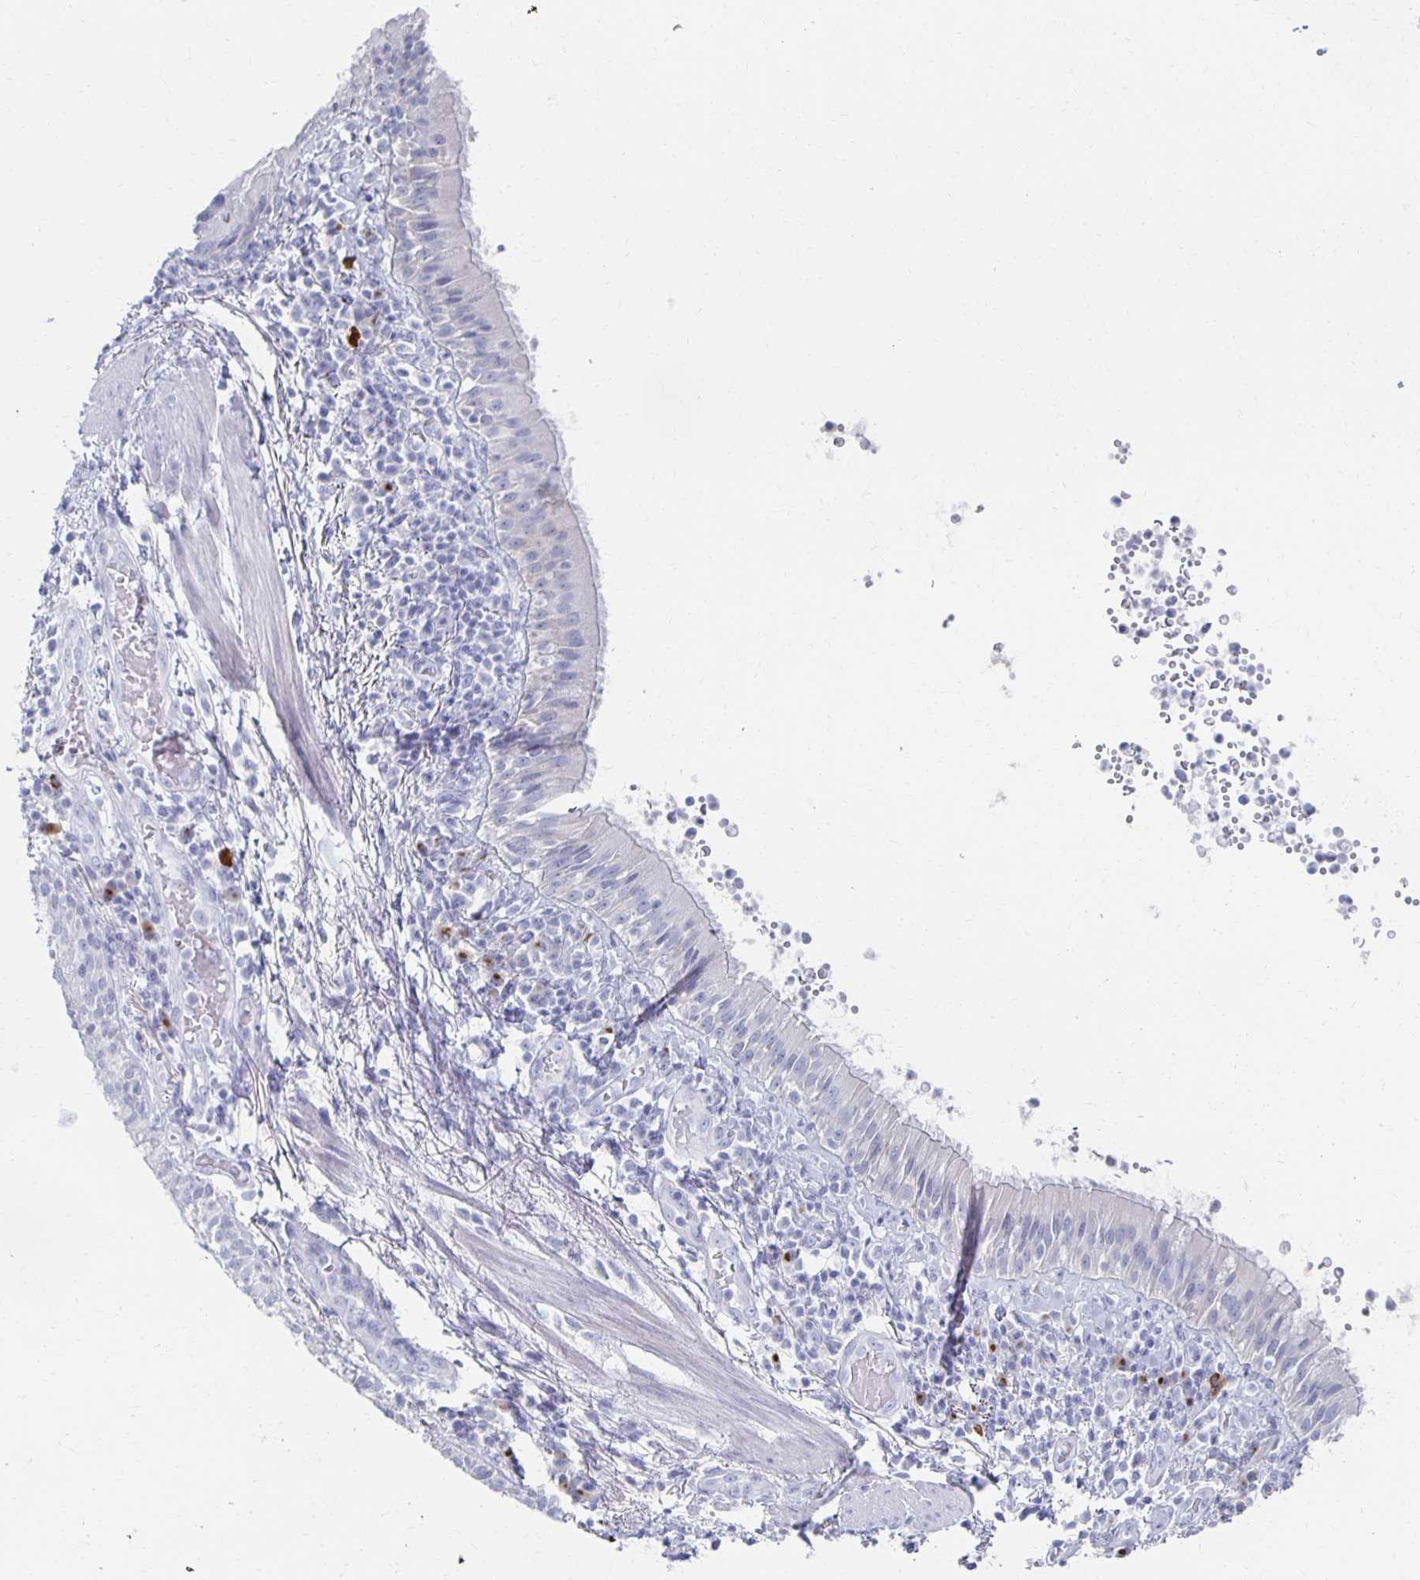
{"staining": {"intensity": "negative", "quantity": "none", "location": "none"}, "tissue": "bronchus", "cell_type": "Respiratory epithelial cells", "image_type": "normal", "snomed": [{"axis": "morphology", "description": "Normal tissue, NOS"}, {"axis": "topography", "description": "Cartilage tissue"}, {"axis": "topography", "description": "Bronchus"}], "caption": "Unremarkable bronchus was stained to show a protein in brown. There is no significant positivity in respiratory epithelial cells. Nuclei are stained in blue.", "gene": "PRDM7", "patient": {"sex": "male", "age": 56}}